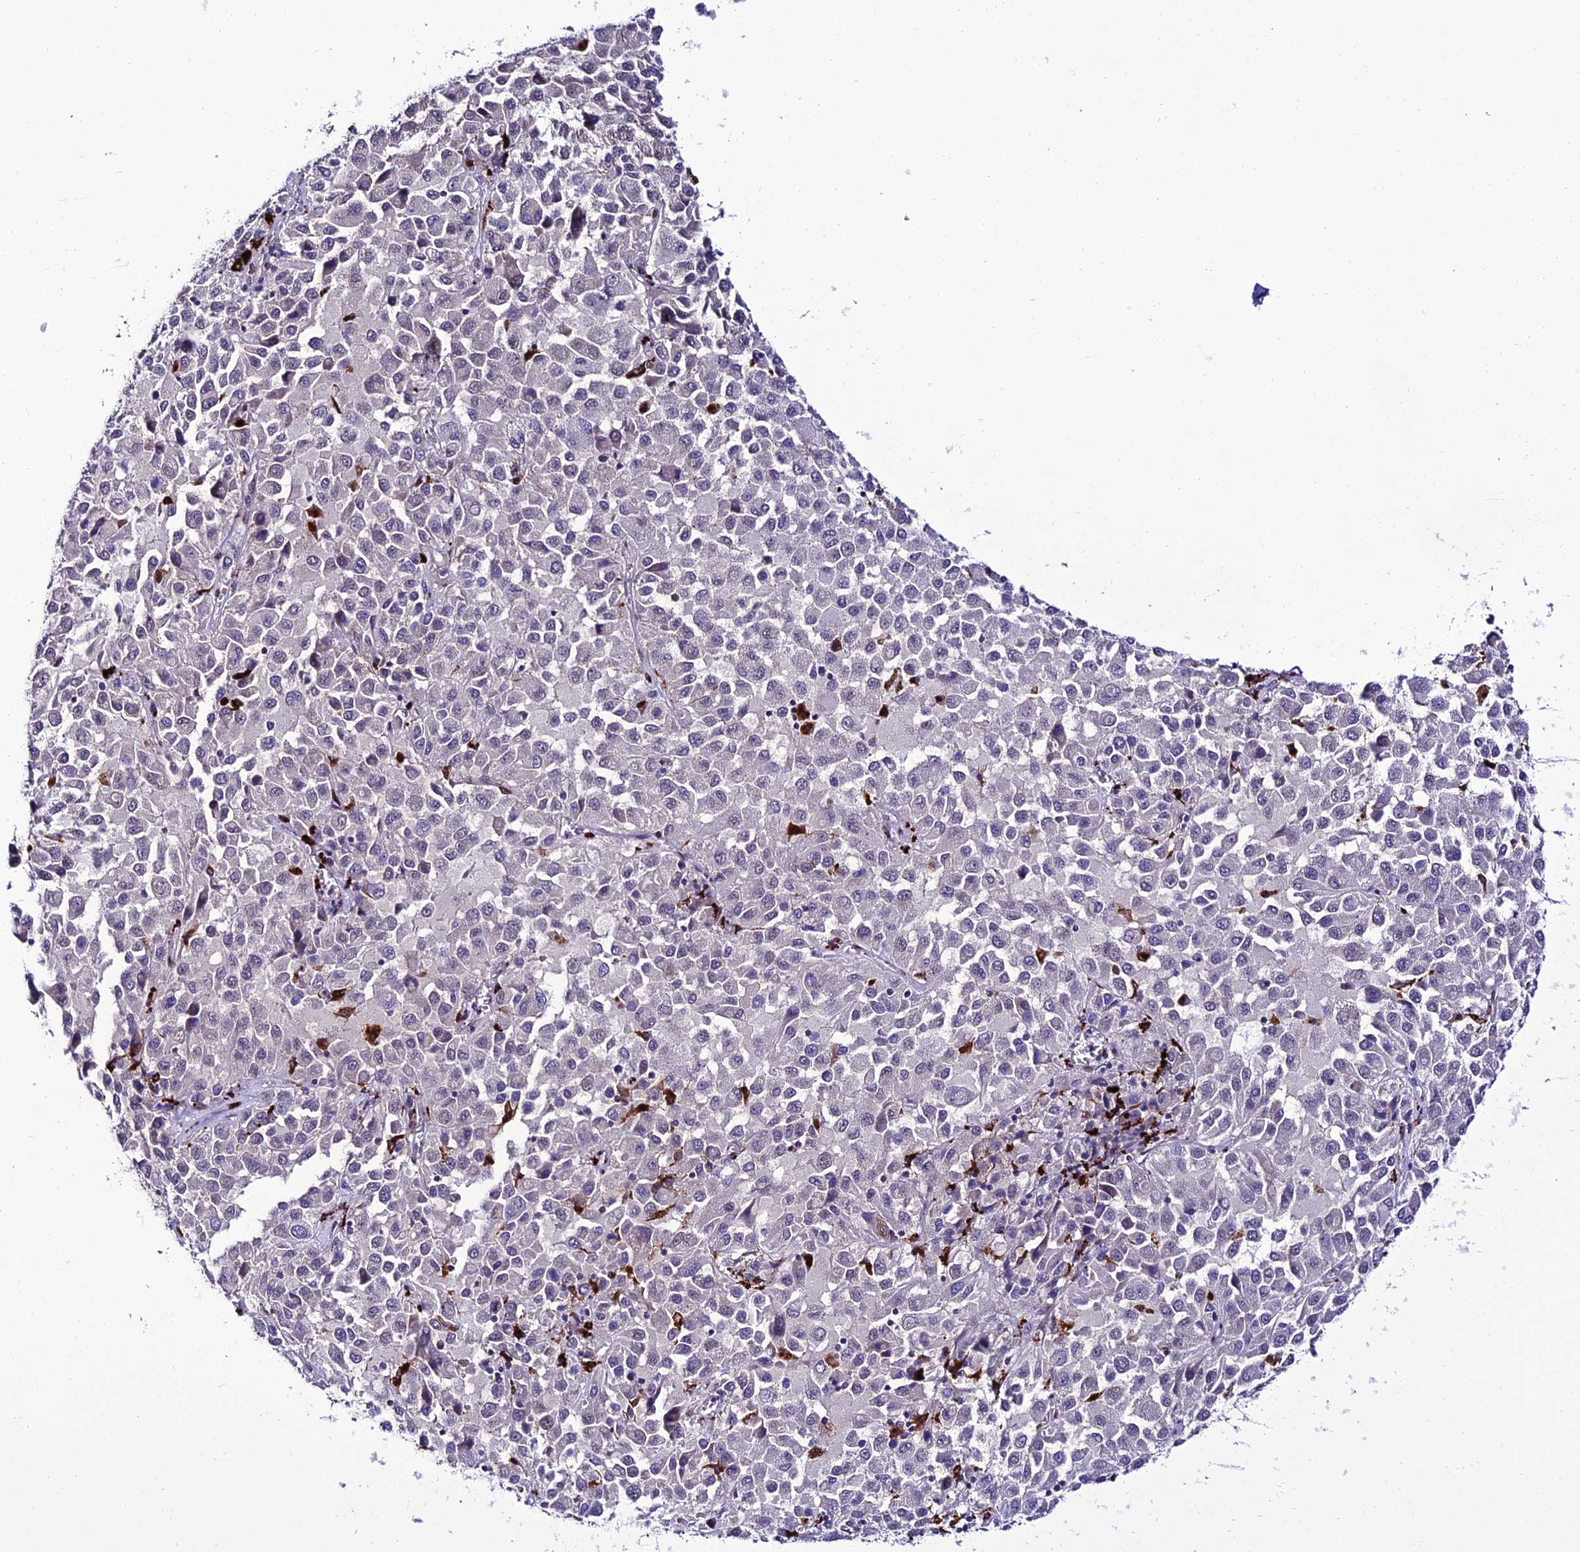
{"staining": {"intensity": "negative", "quantity": "none", "location": "none"}, "tissue": "melanoma", "cell_type": "Tumor cells", "image_type": "cancer", "snomed": [{"axis": "morphology", "description": "Malignant melanoma, Metastatic site"}, {"axis": "topography", "description": "Lung"}], "caption": "Photomicrograph shows no significant protein staining in tumor cells of melanoma.", "gene": "HIC1", "patient": {"sex": "male", "age": 64}}